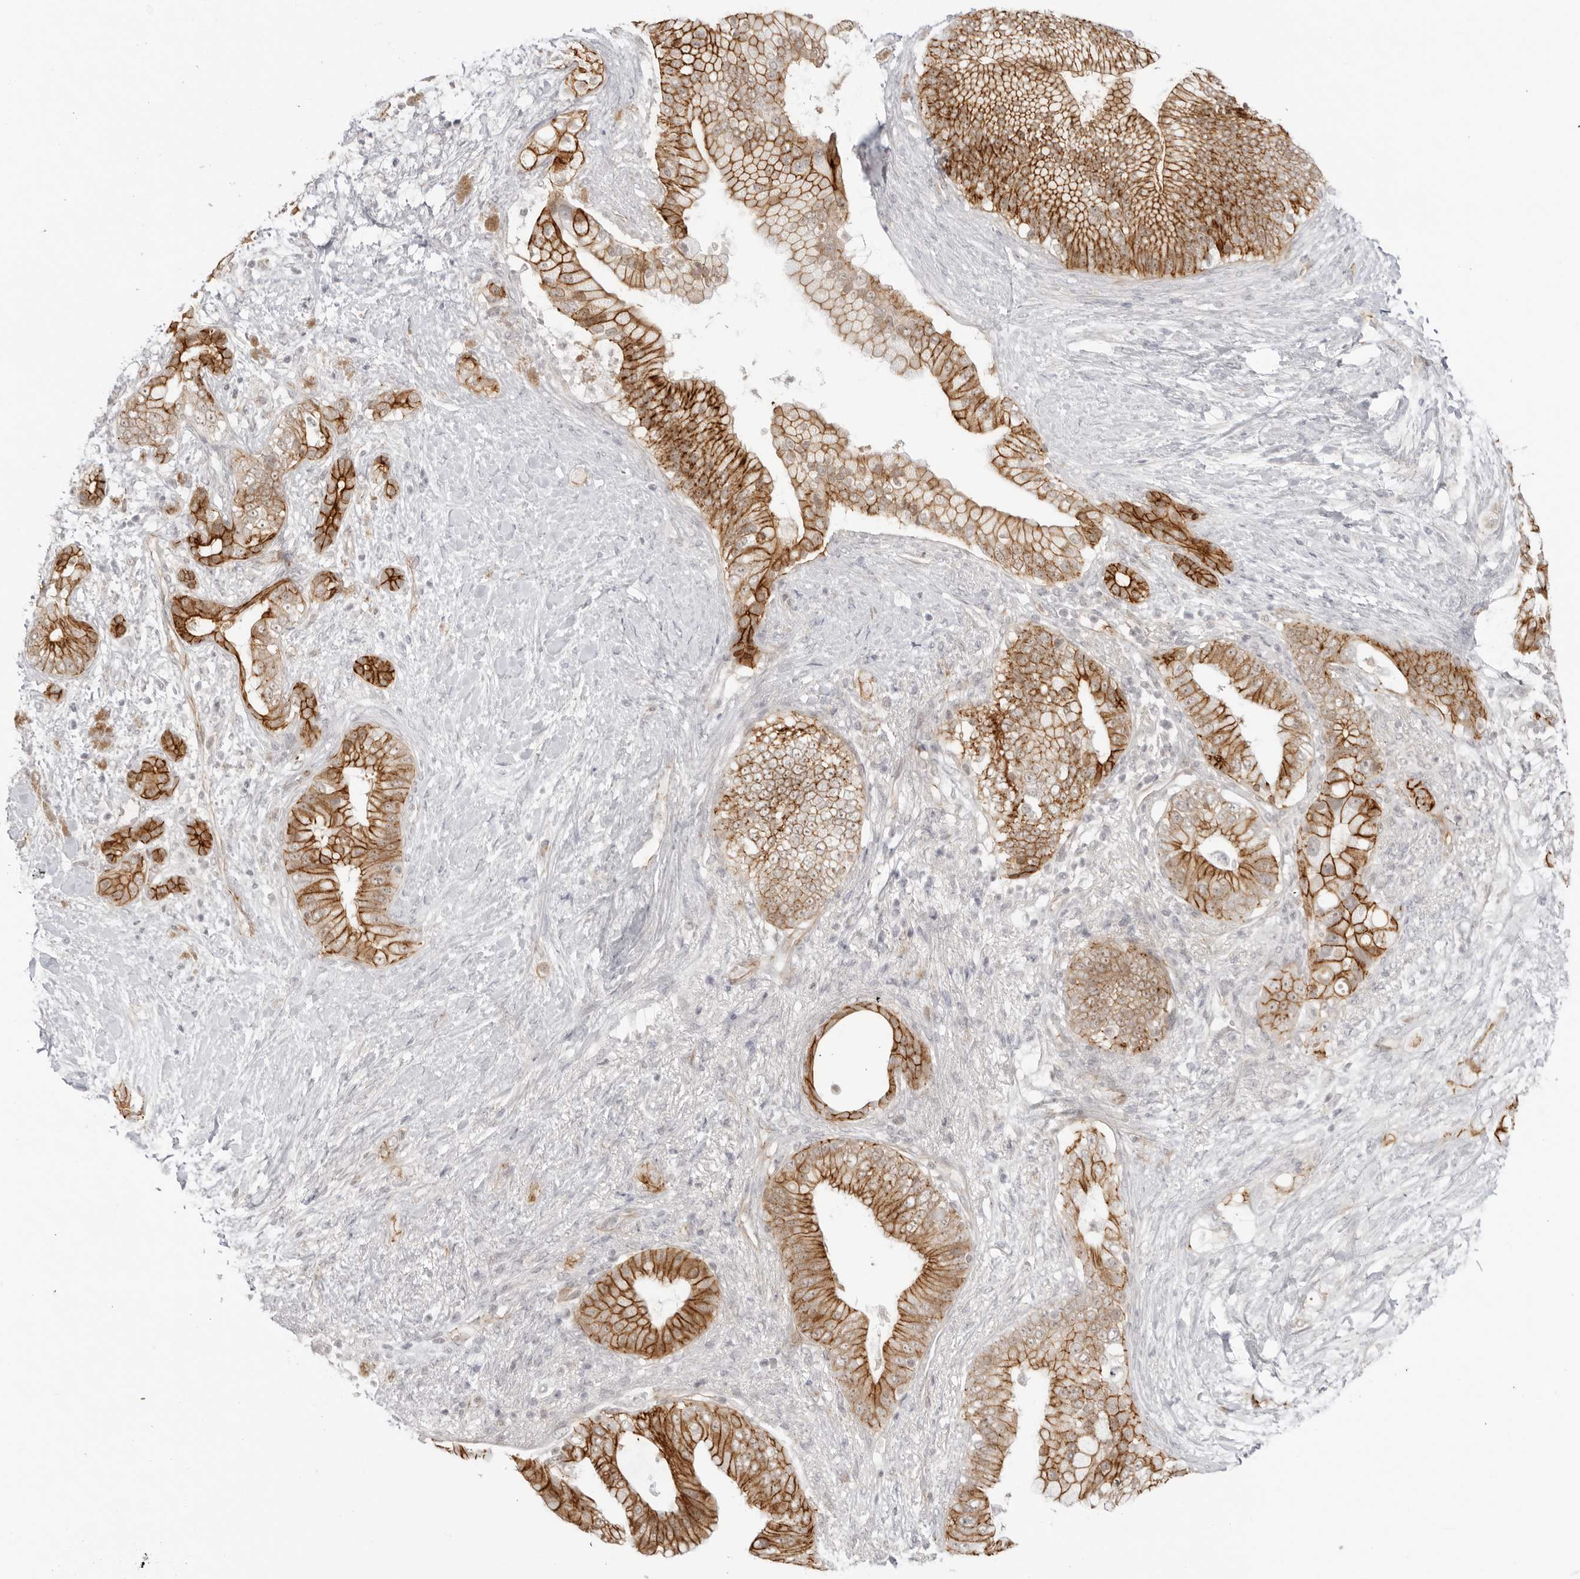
{"staining": {"intensity": "strong", "quantity": ">75%", "location": "cytoplasmic/membranous"}, "tissue": "pancreatic cancer", "cell_type": "Tumor cells", "image_type": "cancer", "snomed": [{"axis": "morphology", "description": "Adenocarcinoma, NOS"}, {"axis": "topography", "description": "Pancreas"}], "caption": "This histopathology image demonstrates immunohistochemistry (IHC) staining of adenocarcinoma (pancreatic), with high strong cytoplasmic/membranous expression in about >75% of tumor cells.", "gene": "TRAPPC3", "patient": {"sex": "male", "age": 53}}